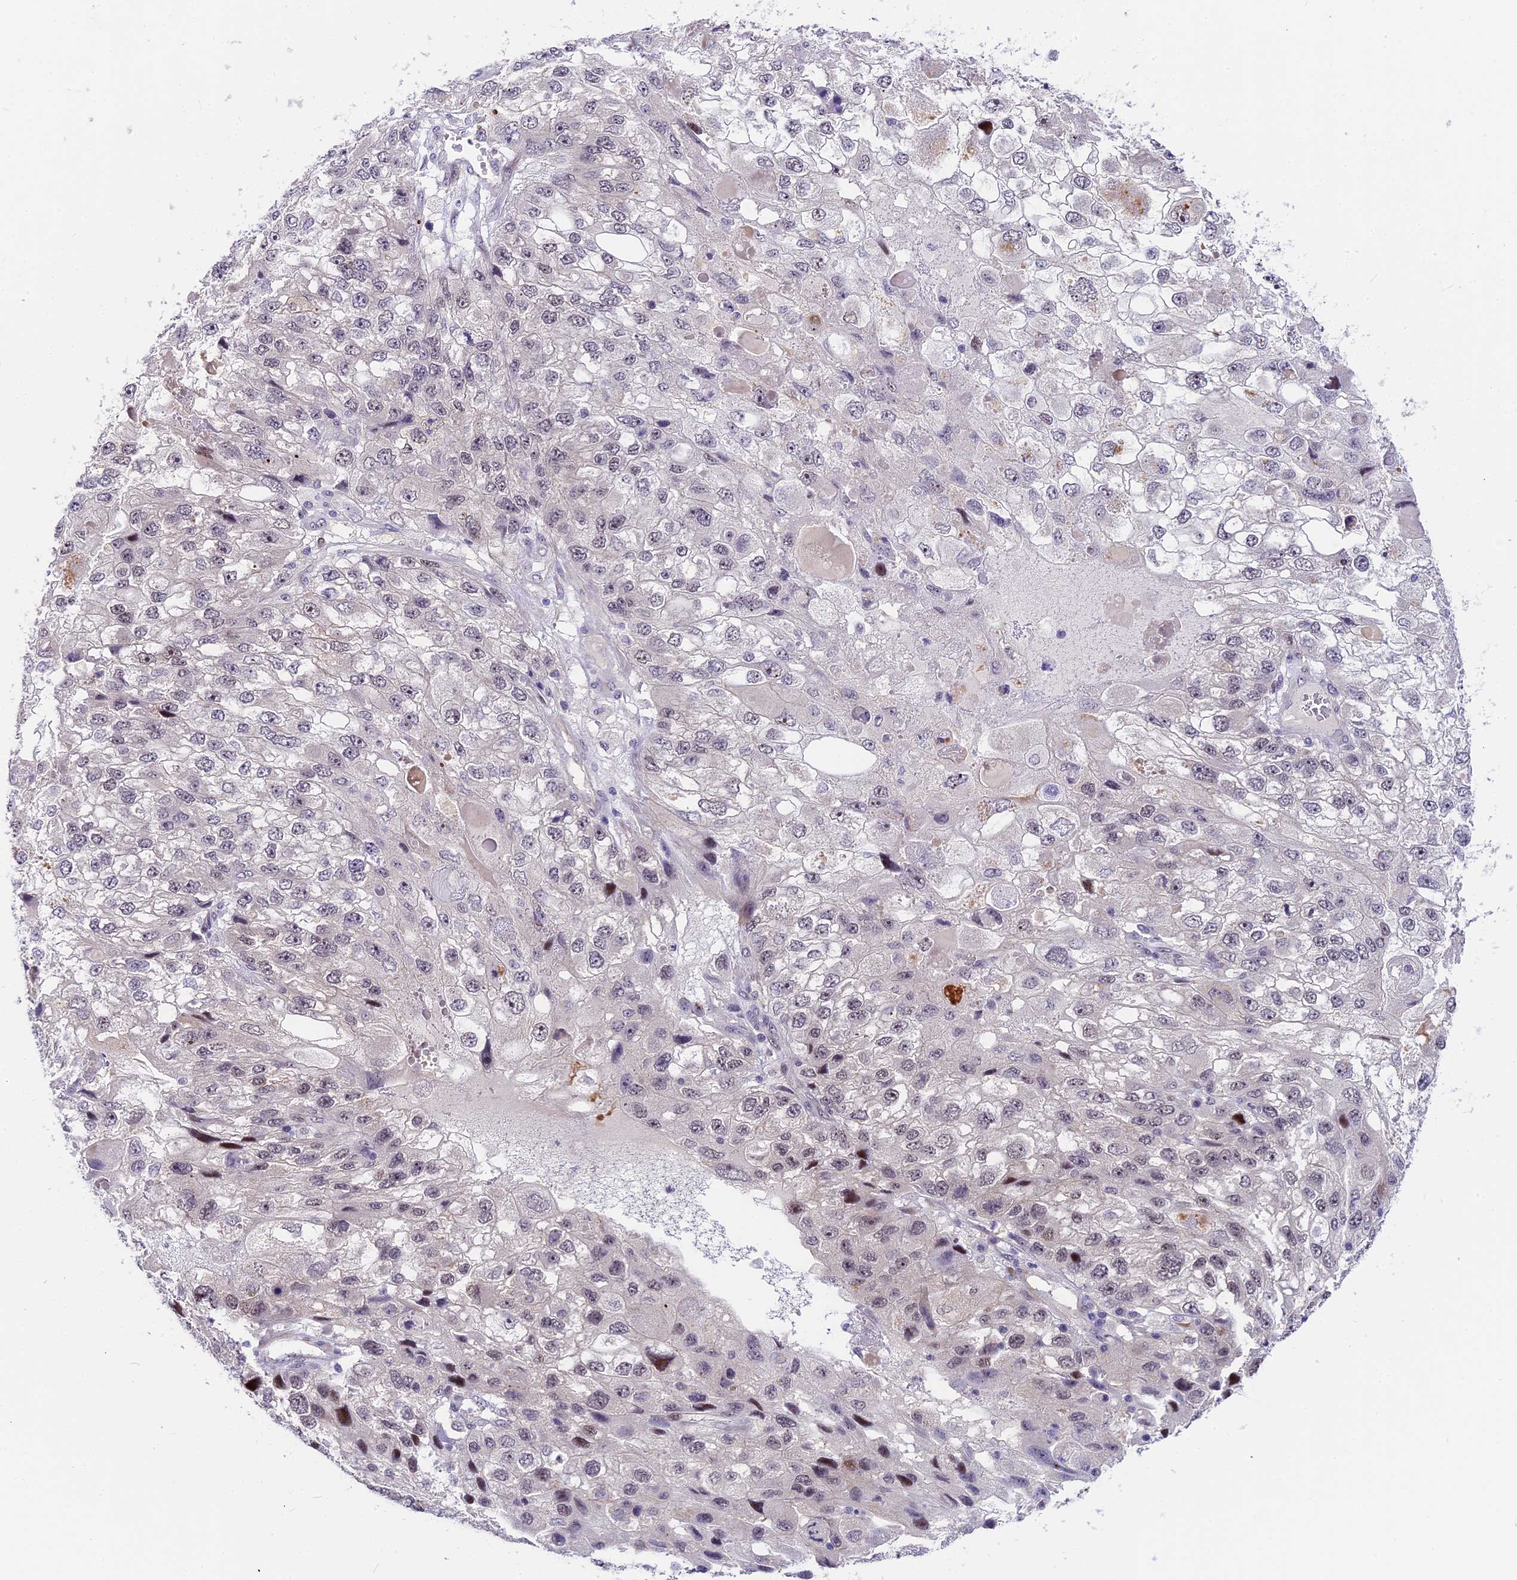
{"staining": {"intensity": "weak", "quantity": "<25%", "location": "nuclear"}, "tissue": "endometrial cancer", "cell_type": "Tumor cells", "image_type": "cancer", "snomed": [{"axis": "morphology", "description": "Adenocarcinoma, NOS"}, {"axis": "topography", "description": "Endometrium"}], "caption": "This is an immunohistochemistry photomicrograph of human endometrial adenocarcinoma. There is no staining in tumor cells.", "gene": "MIDN", "patient": {"sex": "female", "age": 49}}